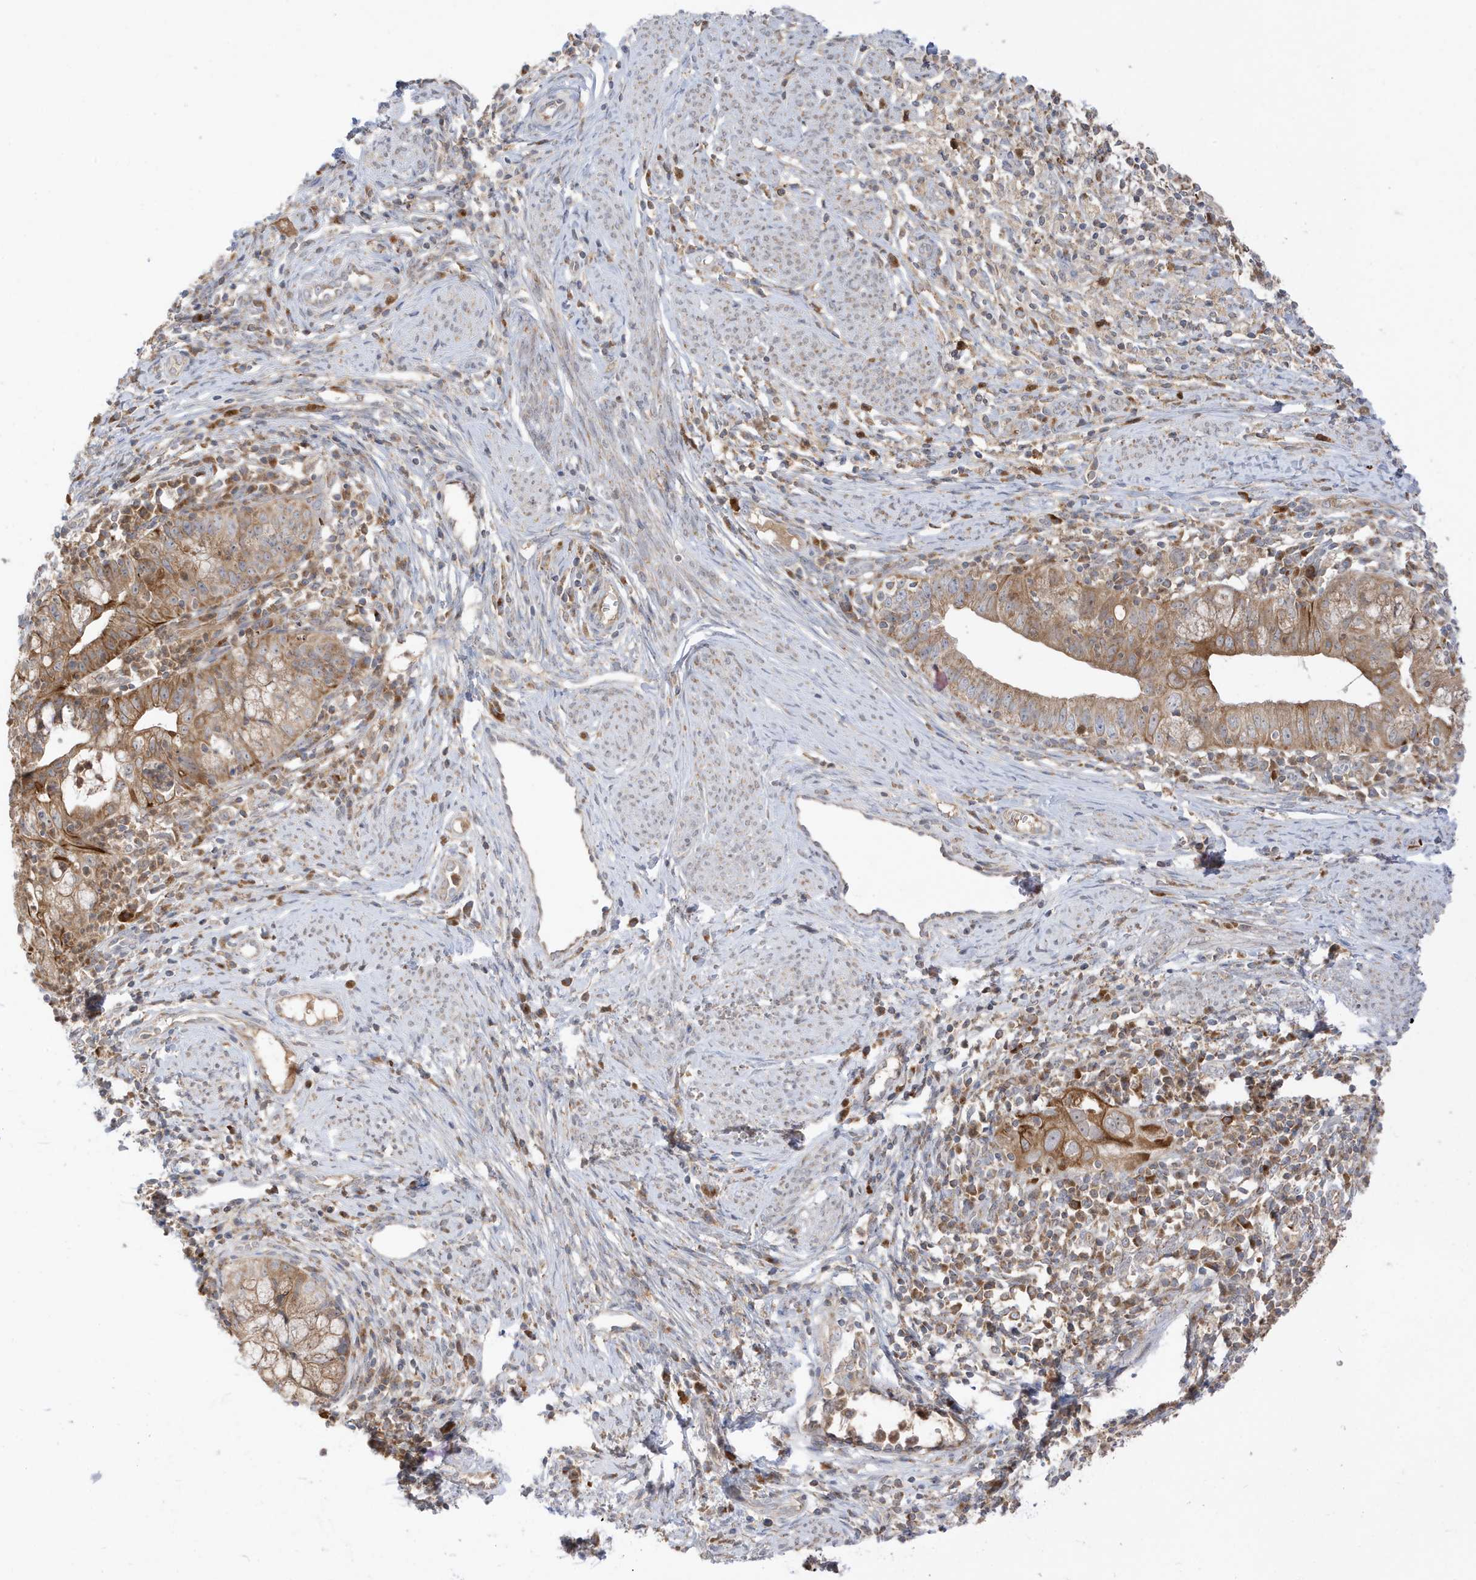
{"staining": {"intensity": "moderate", "quantity": ">75%", "location": "cytoplasmic/membranous"}, "tissue": "cervical cancer", "cell_type": "Tumor cells", "image_type": "cancer", "snomed": [{"axis": "morphology", "description": "Adenocarcinoma, NOS"}, {"axis": "topography", "description": "Cervix"}], "caption": "Cervical cancer (adenocarcinoma) was stained to show a protein in brown. There is medium levels of moderate cytoplasmic/membranous staining in approximately >75% of tumor cells.", "gene": "NPPC", "patient": {"sex": "female", "age": 36}}